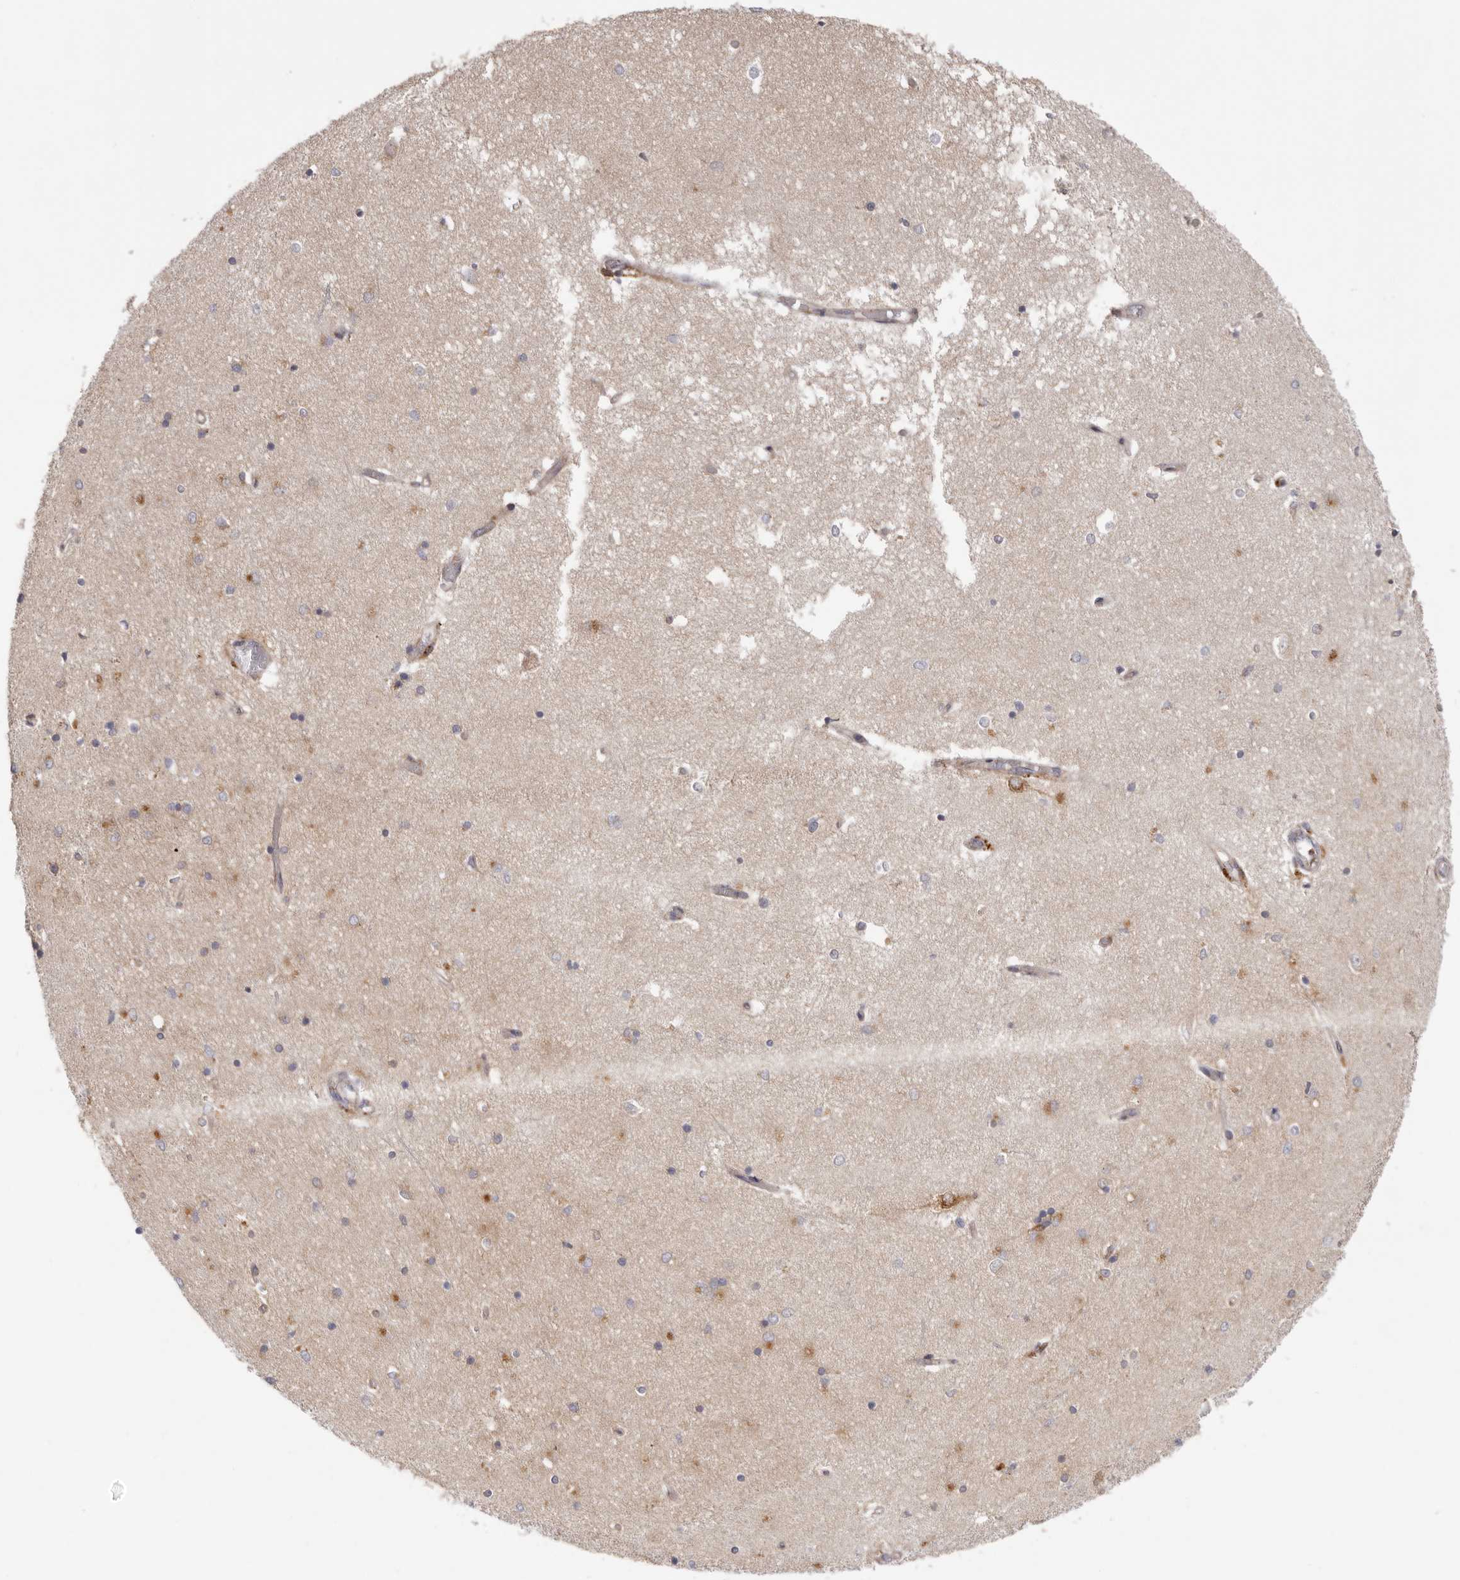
{"staining": {"intensity": "weak", "quantity": "<25%", "location": "cytoplasmic/membranous"}, "tissue": "hippocampus", "cell_type": "Glial cells", "image_type": "normal", "snomed": [{"axis": "morphology", "description": "Normal tissue, NOS"}, {"axis": "topography", "description": "Hippocampus"}], "caption": "A high-resolution micrograph shows immunohistochemistry staining of normal hippocampus, which reveals no significant staining in glial cells. Nuclei are stained in blue.", "gene": "GRN", "patient": {"sex": "male", "age": 45}}